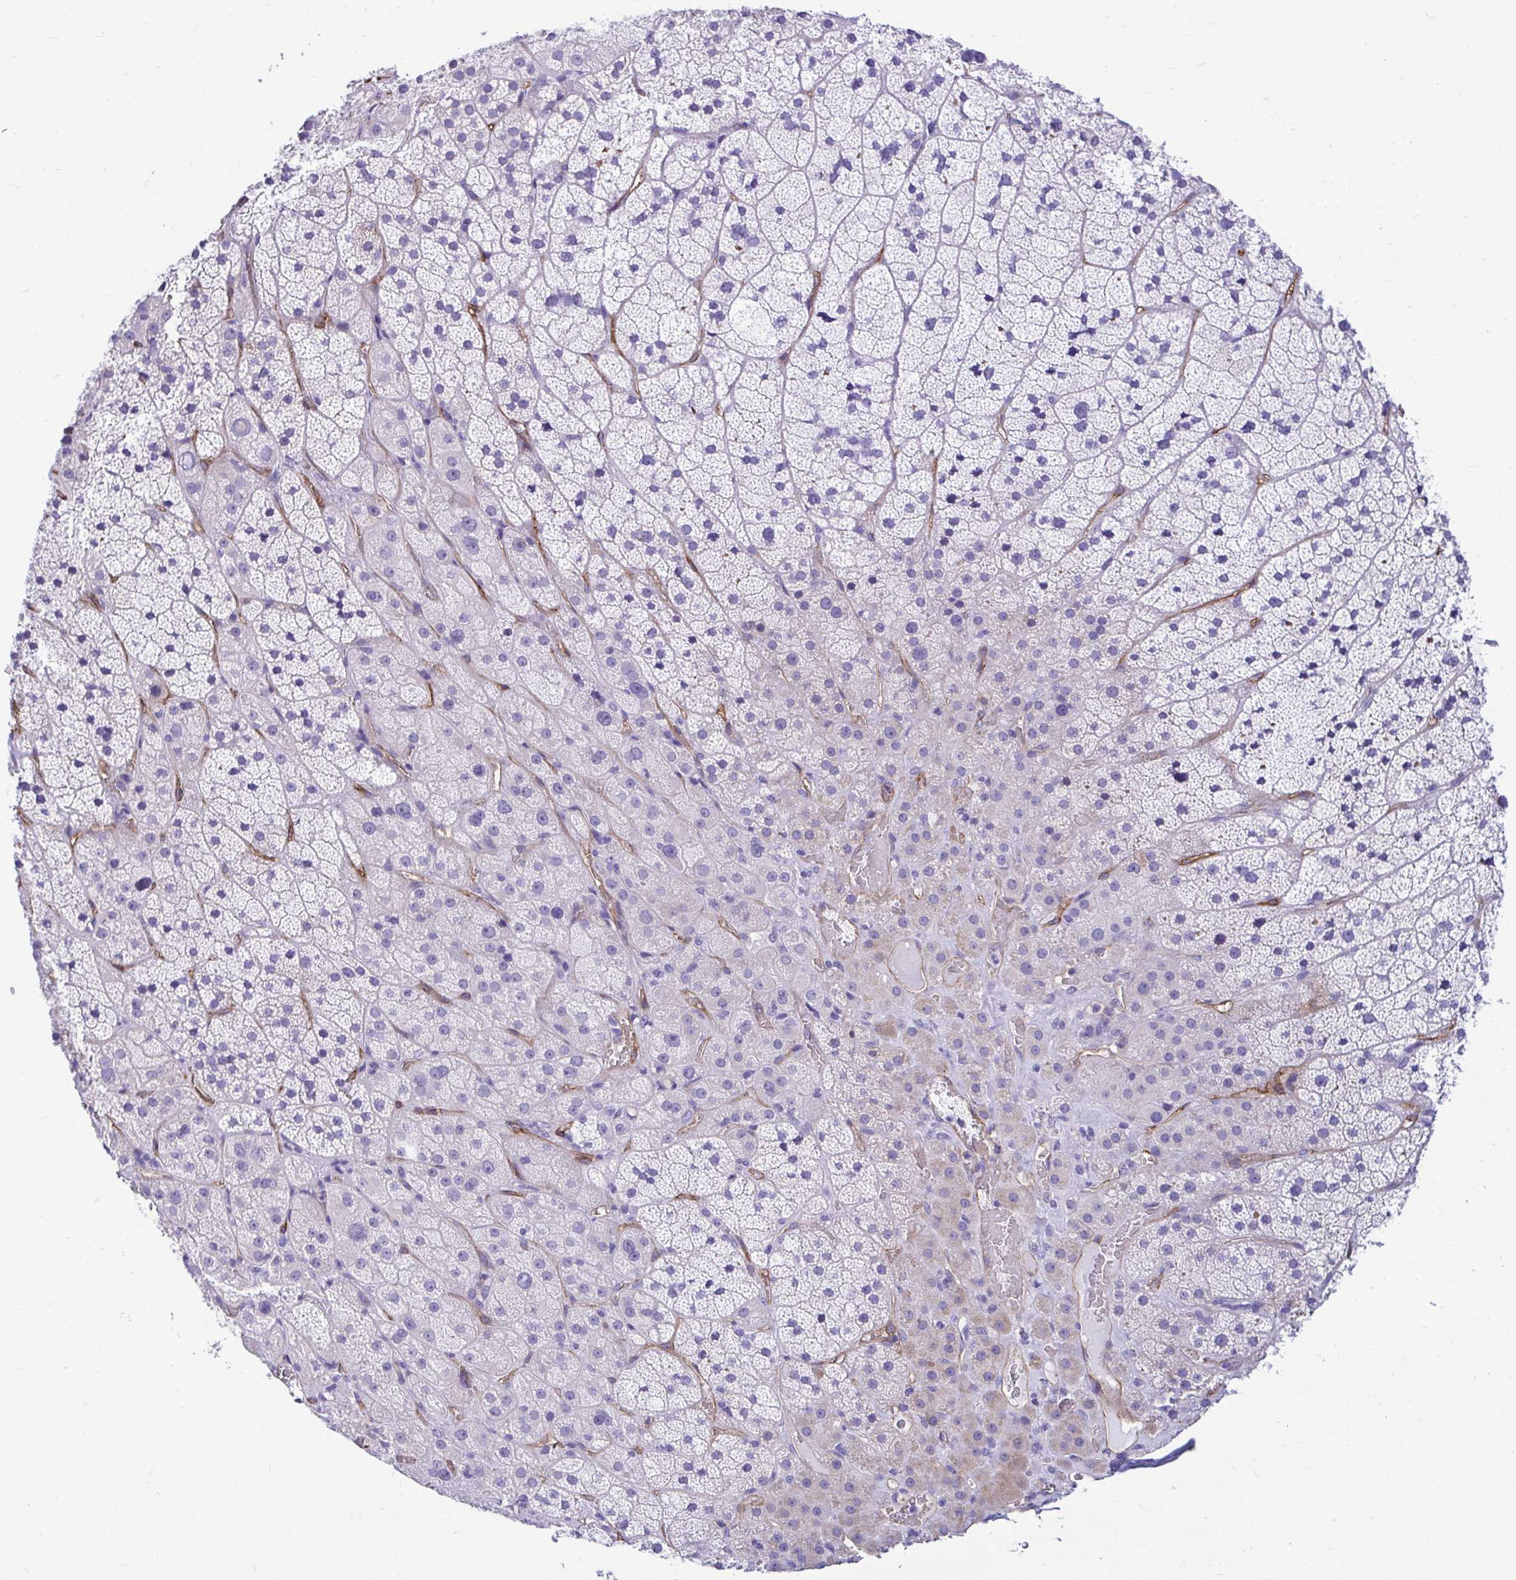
{"staining": {"intensity": "strong", "quantity": "<25%", "location": "cytoplasmic/membranous"}, "tissue": "adrenal gland", "cell_type": "Glandular cells", "image_type": "normal", "snomed": [{"axis": "morphology", "description": "Normal tissue, NOS"}, {"axis": "topography", "description": "Adrenal gland"}], "caption": "Protein expression analysis of unremarkable adrenal gland demonstrates strong cytoplasmic/membranous expression in about <25% of glandular cells.", "gene": "ABCG2", "patient": {"sex": "male", "age": 57}}